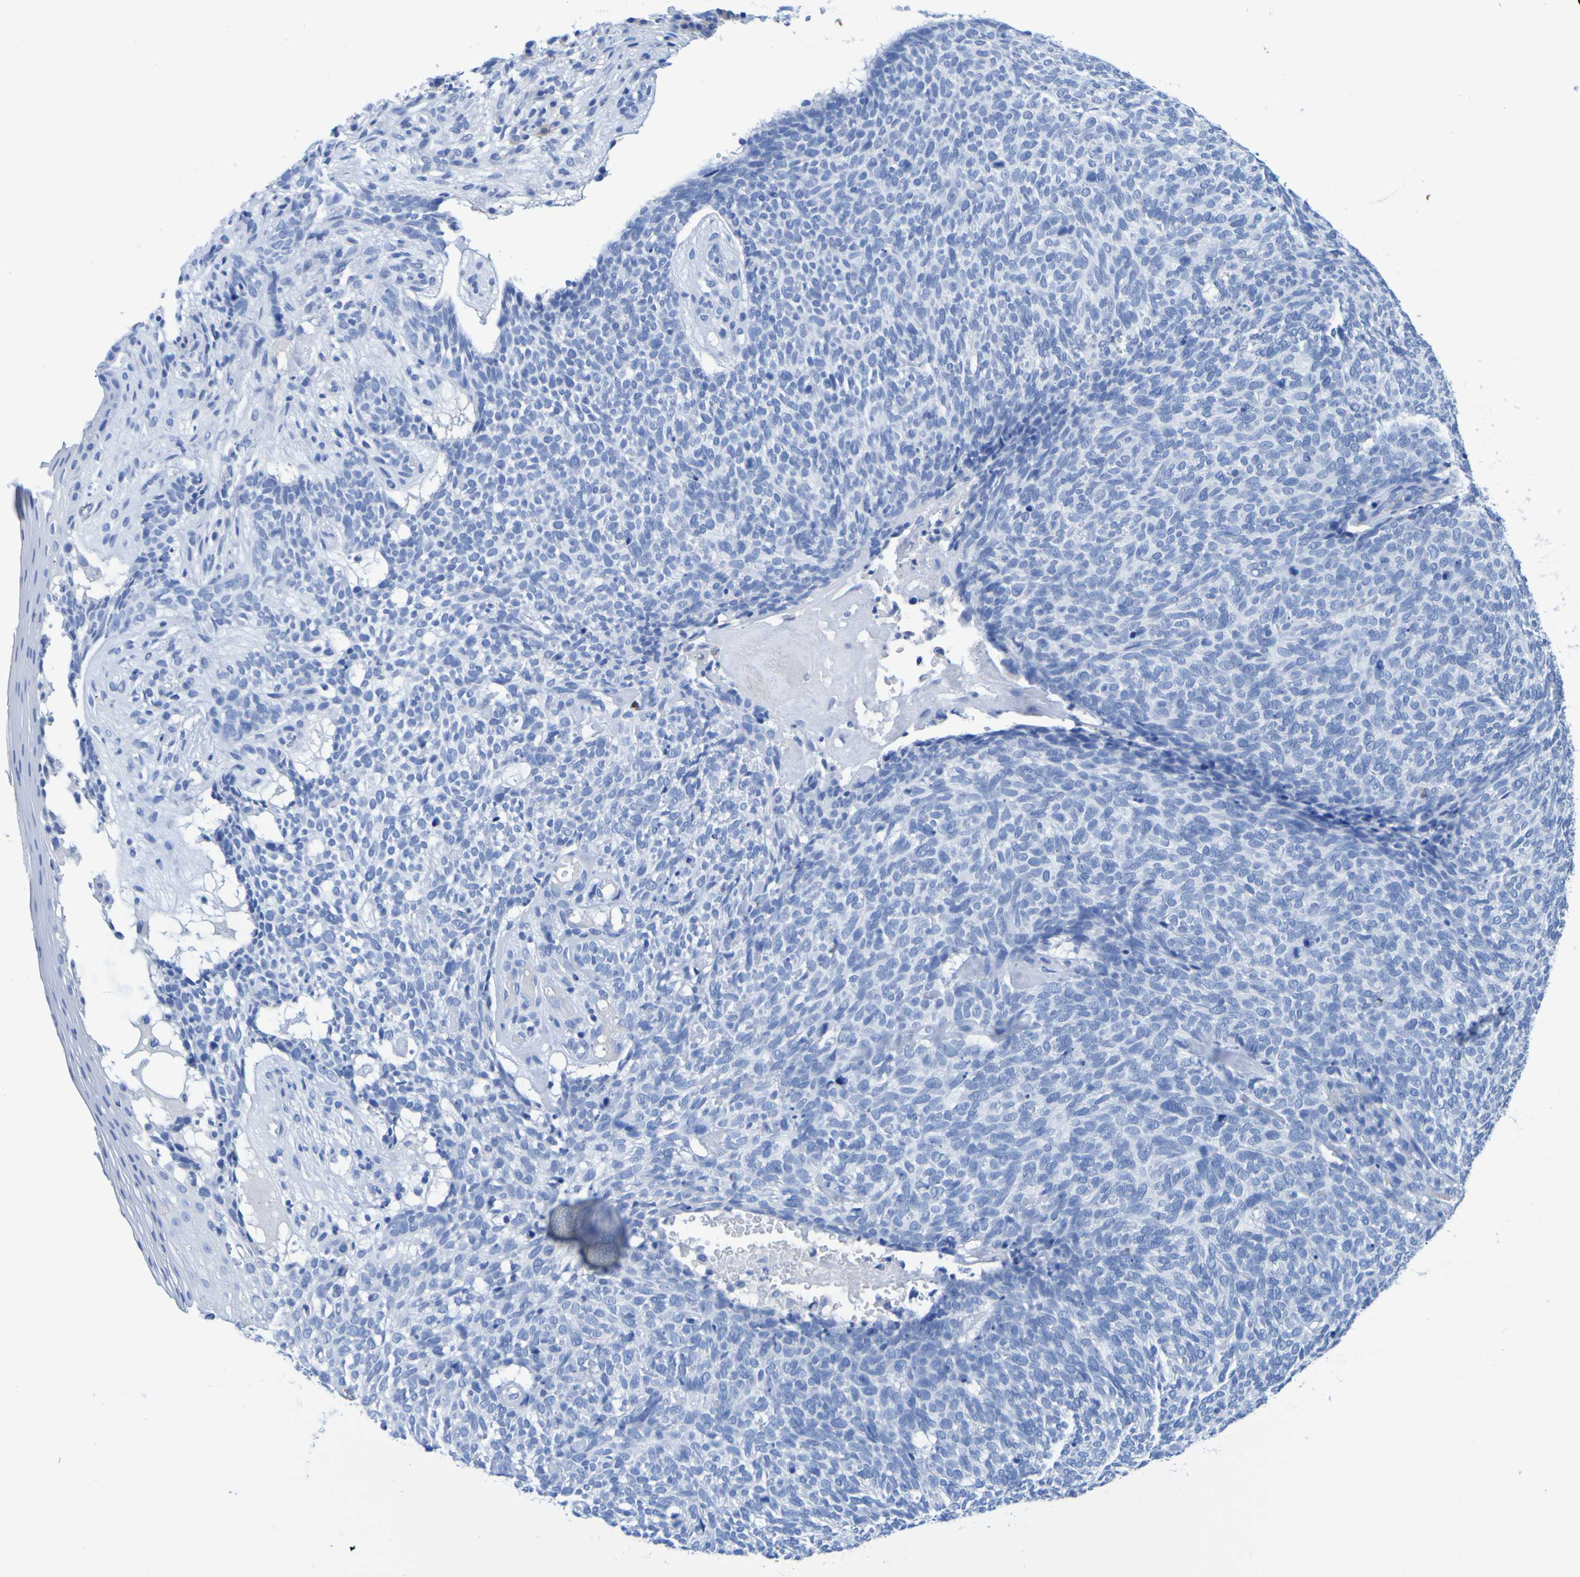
{"staining": {"intensity": "negative", "quantity": "none", "location": "none"}, "tissue": "skin cancer", "cell_type": "Tumor cells", "image_type": "cancer", "snomed": [{"axis": "morphology", "description": "Basal cell carcinoma"}, {"axis": "topography", "description": "Skin"}], "caption": "Protein analysis of basal cell carcinoma (skin) shows no significant expression in tumor cells.", "gene": "DPEP1", "patient": {"sex": "female", "age": 84}}